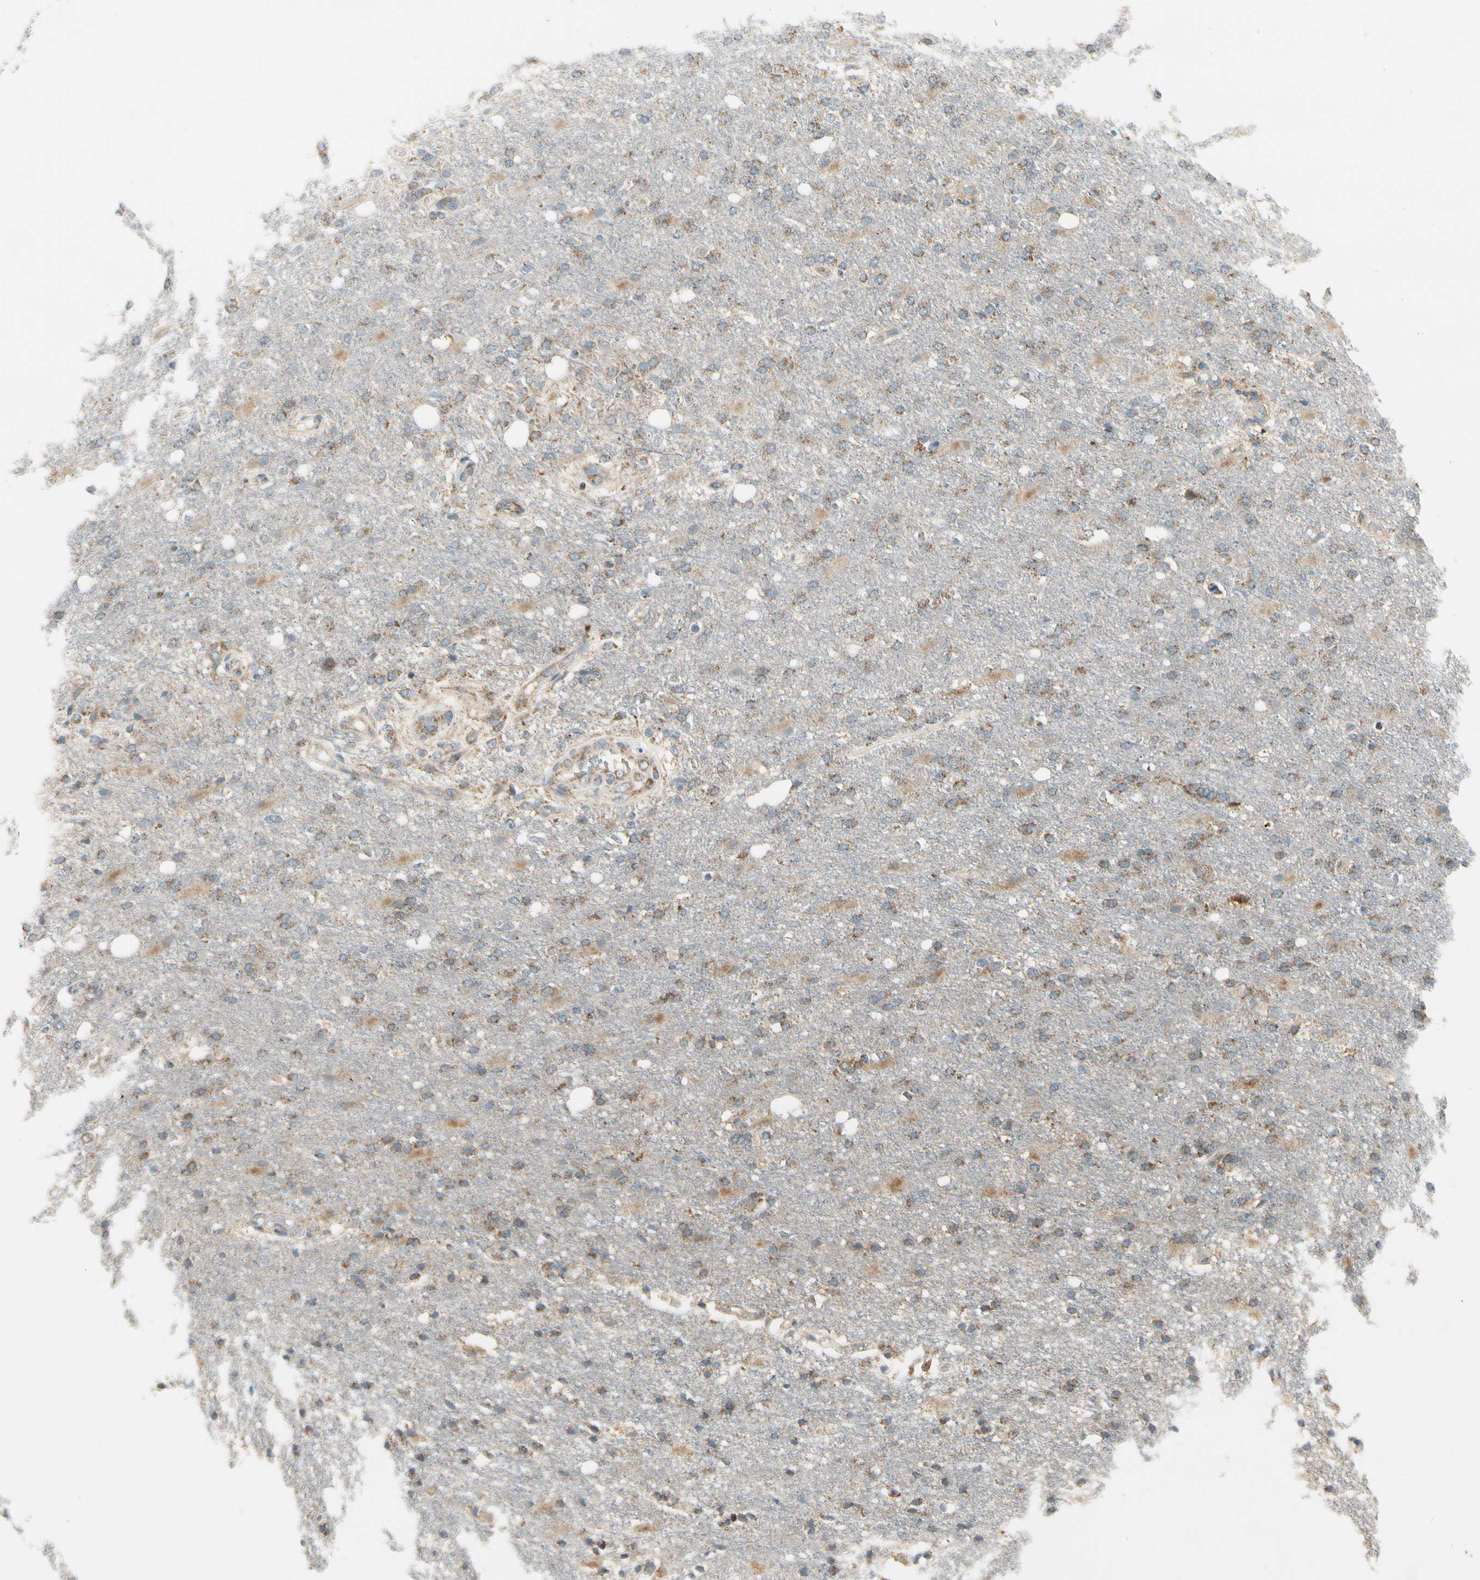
{"staining": {"intensity": "moderate", "quantity": "25%-75%", "location": "cytoplasmic/membranous"}, "tissue": "glioma", "cell_type": "Tumor cells", "image_type": "cancer", "snomed": [{"axis": "morphology", "description": "Normal tissue, NOS"}, {"axis": "morphology", "description": "Glioma, malignant, High grade"}, {"axis": "topography", "description": "Cerebral cortex"}], "caption": "Protein analysis of malignant high-grade glioma tissue reveals moderate cytoplasmic/membranous staining in approximately 25%-75% of tumor cells. (Brightfield microscopy of DAB IHC at high magnification).", "gene": "EPHB3", "patient": {"sex": "male", "age": 77}}